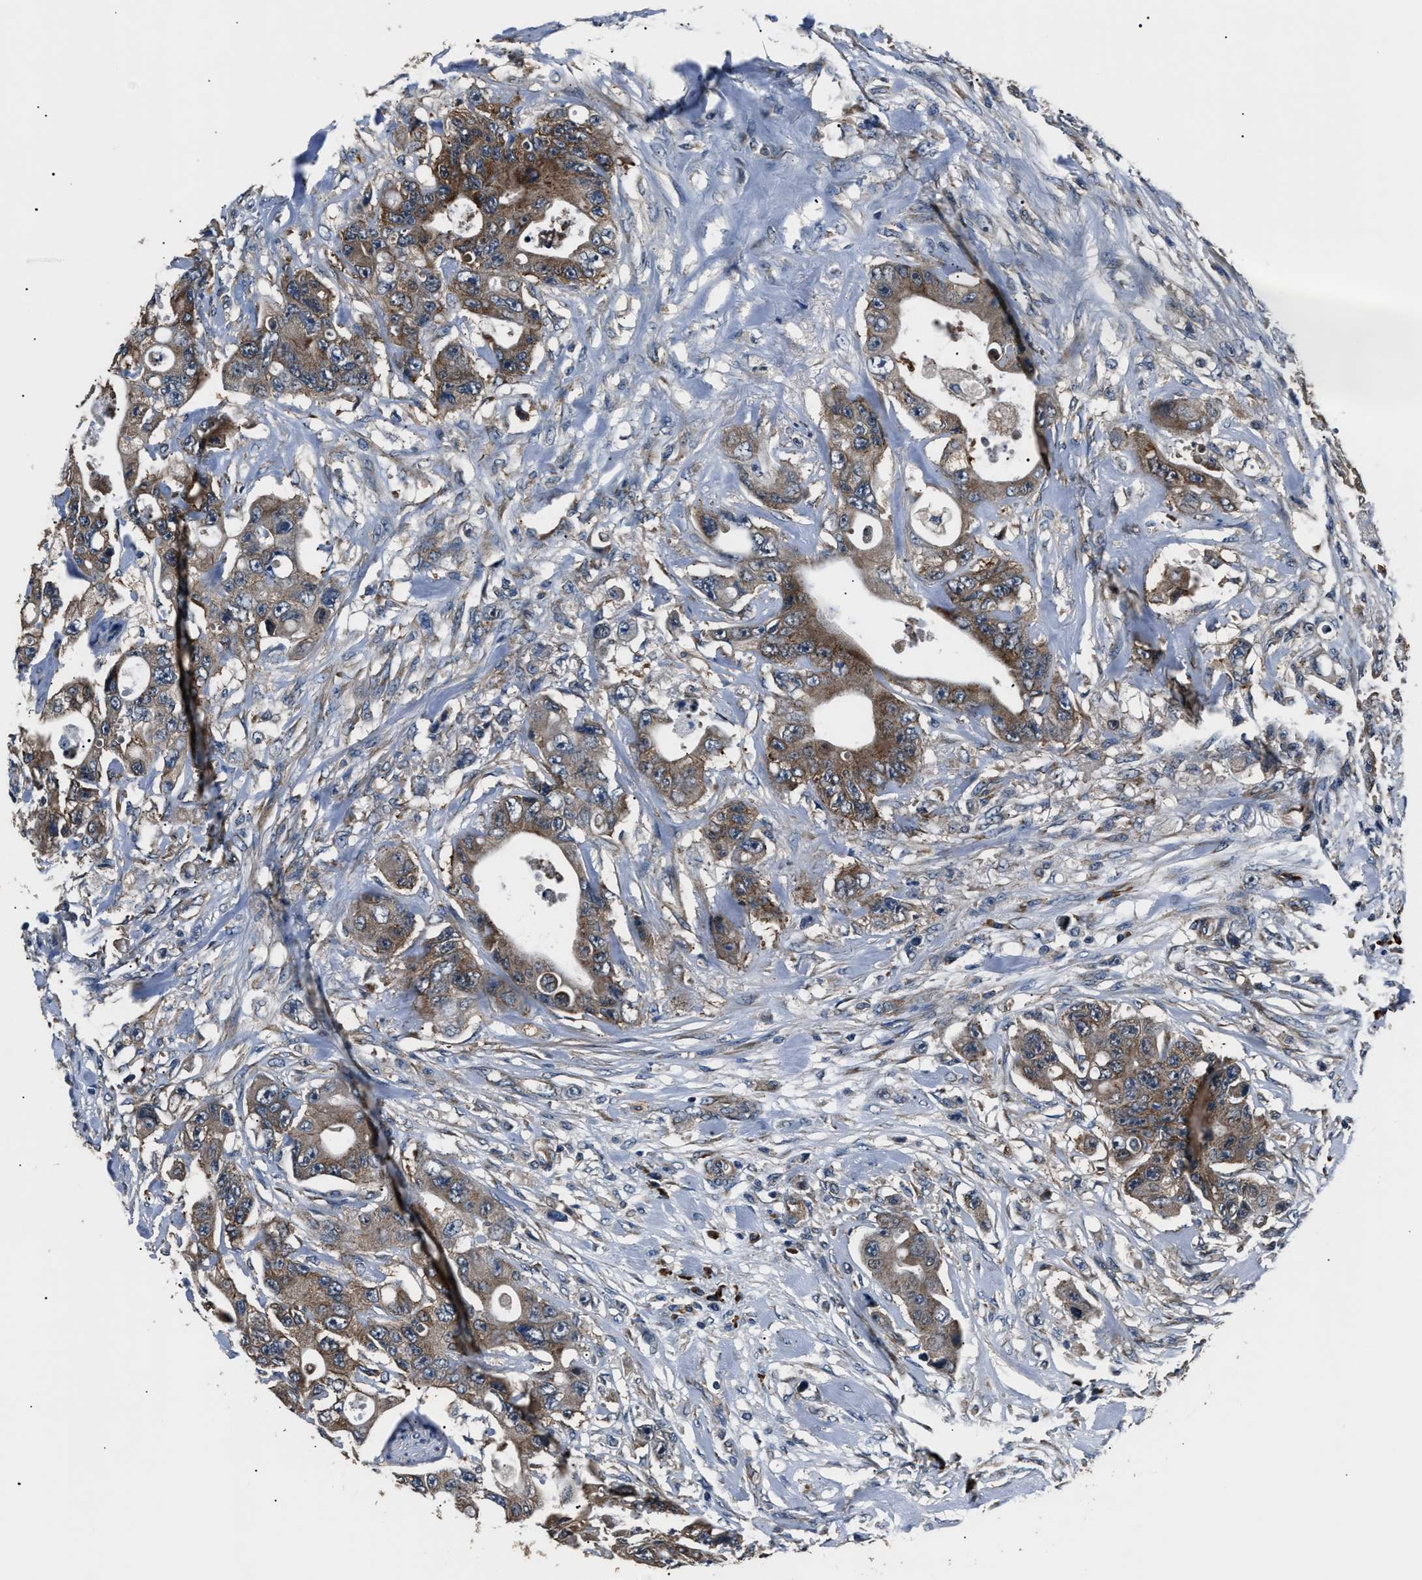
{"staining": {"intensity": "moderate", "quantity": ">75%", "location": "cytoplasmic/membranous"}, "tissue": "colorectal cancer", "cell_type": "Tumor cells", "image_type": "cancer", "snomed": [{"axis": "morphology", "description": "Adenocarcinoma, NOS"}, {"axis": "topography", "description": "Colon"}], "caption": "Immunohistochemical staining of adenocarcinoma (colorectal) demonstrates medium levels of moderate cytoplasmic/membranous protein staining in approximately >75% of tumor cells. (DAB = brown stain, brightfield microscopy at high magnification).", "gene": "IMPDH2", "patient": {"sex": "female", "age": 46}}